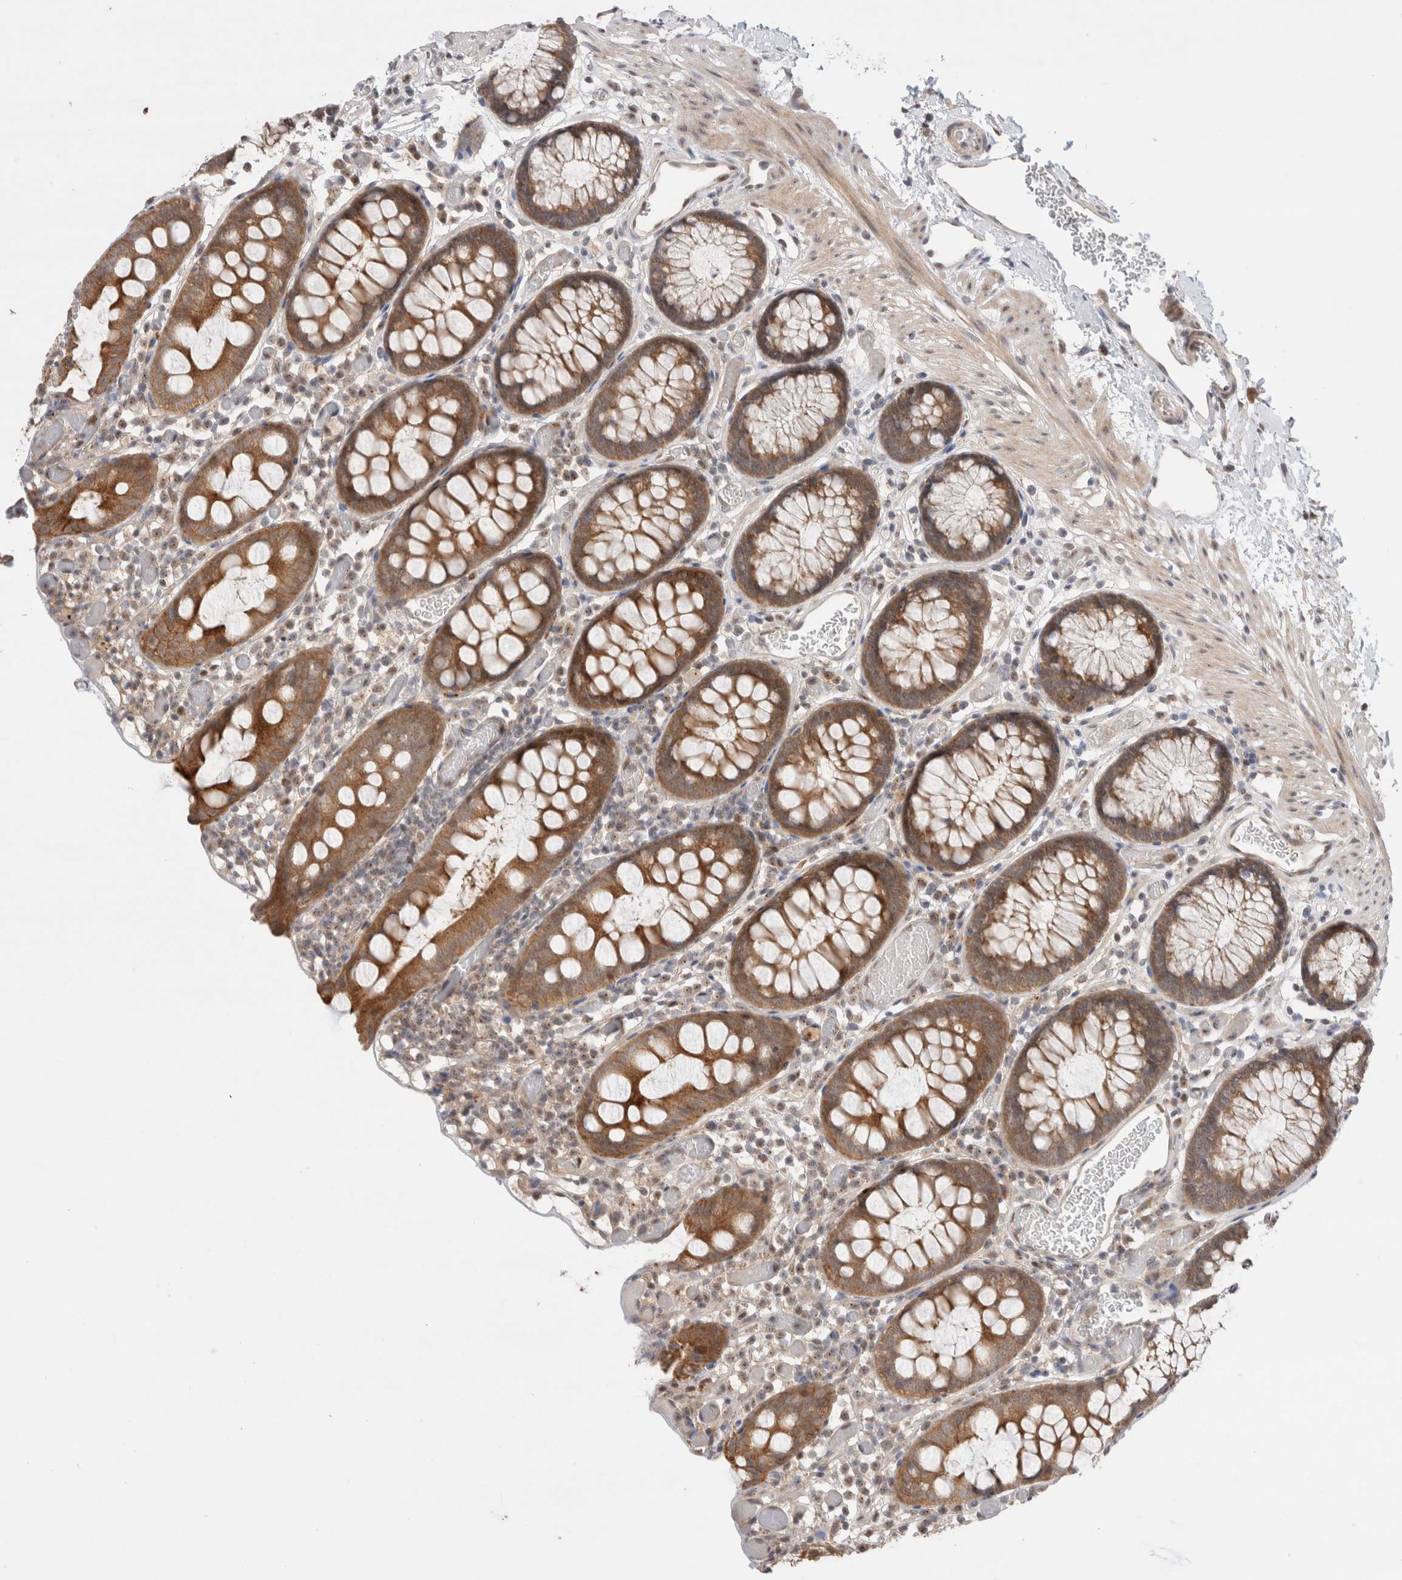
{"staining": {"intensity": "weak", "quantity": ">75%", "location": "cytoplasmic/membranous"}, "tissue": "colon", "cell_type": "Endothelial cells", "image_type": "normal", "snomed": [{"axis": "morphology", "description": "Normal tissue, NOS"}, {"axis": "topography", "description": "Colon"}], "caption": "The micrograph displays a brown stain indicating the presence of a protein in the cytoplasmic/membranous of endothelial cells in colon.", "gene": "SLC29A1", "patient": {"sex": "male", "age": 14}}